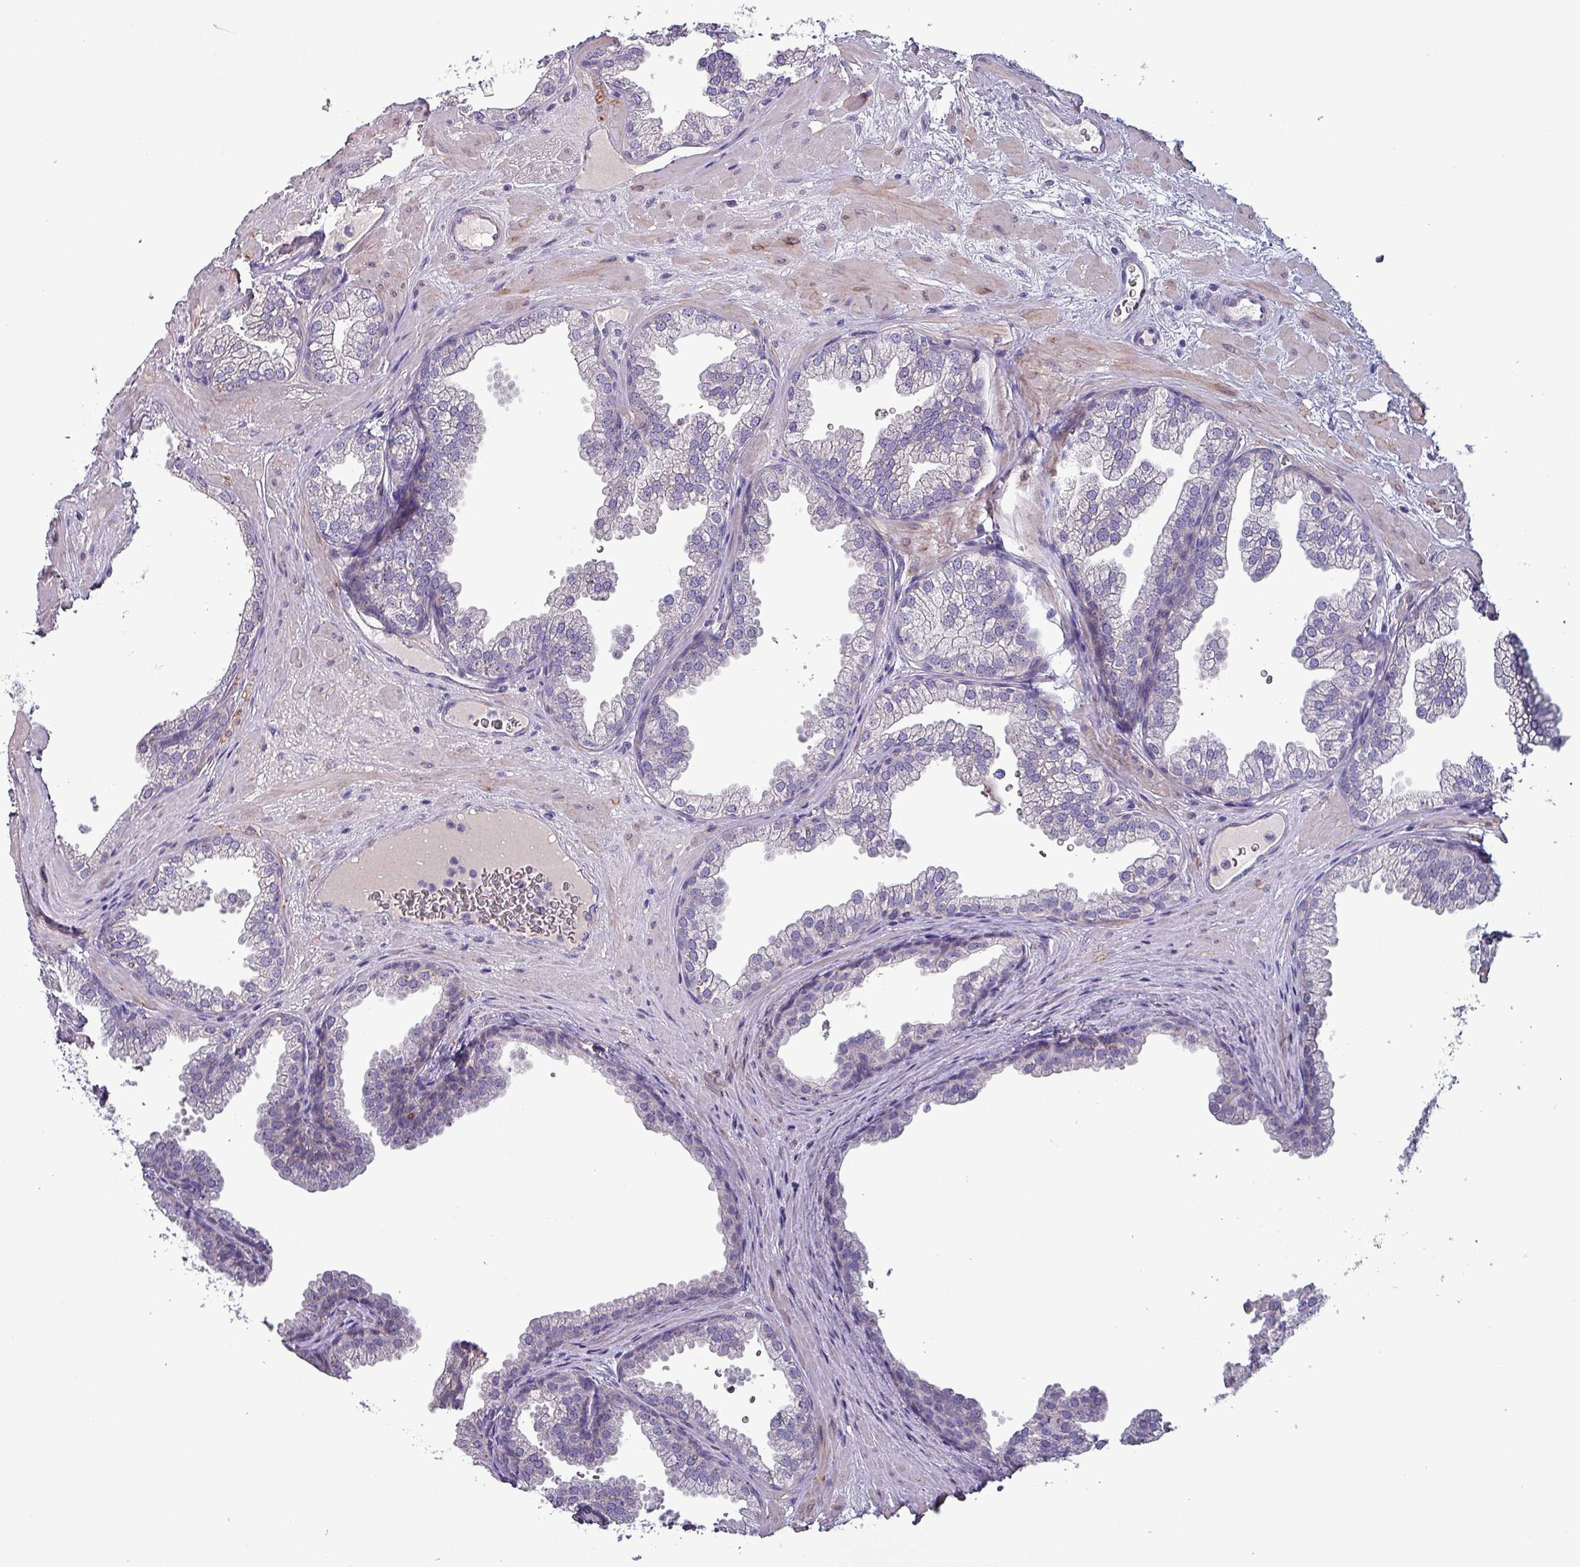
{"staining": {"intensity": "weak", "quantity": "25%-75%", "location": "cytoplasmic/membranous"}, "tissue": "prostate", "cell_type": "Glandular cells", "image_type": "normal", "snomed": [{"axis": "morphology", "description": "Normal tissue, NOS"}, {"axis": "topography", "description": "Prostate"}], "caption": "Immunohistochemical staining of normal prostate shows weak cytoplasmic/membranous protein expression in approximately 25%-75% of glandular cells. (brown staining indicates protein expression, while blue staining denotes nuclei).", "gene": "HSD3B7", "patient": {"sex": "male", "age": 37}}